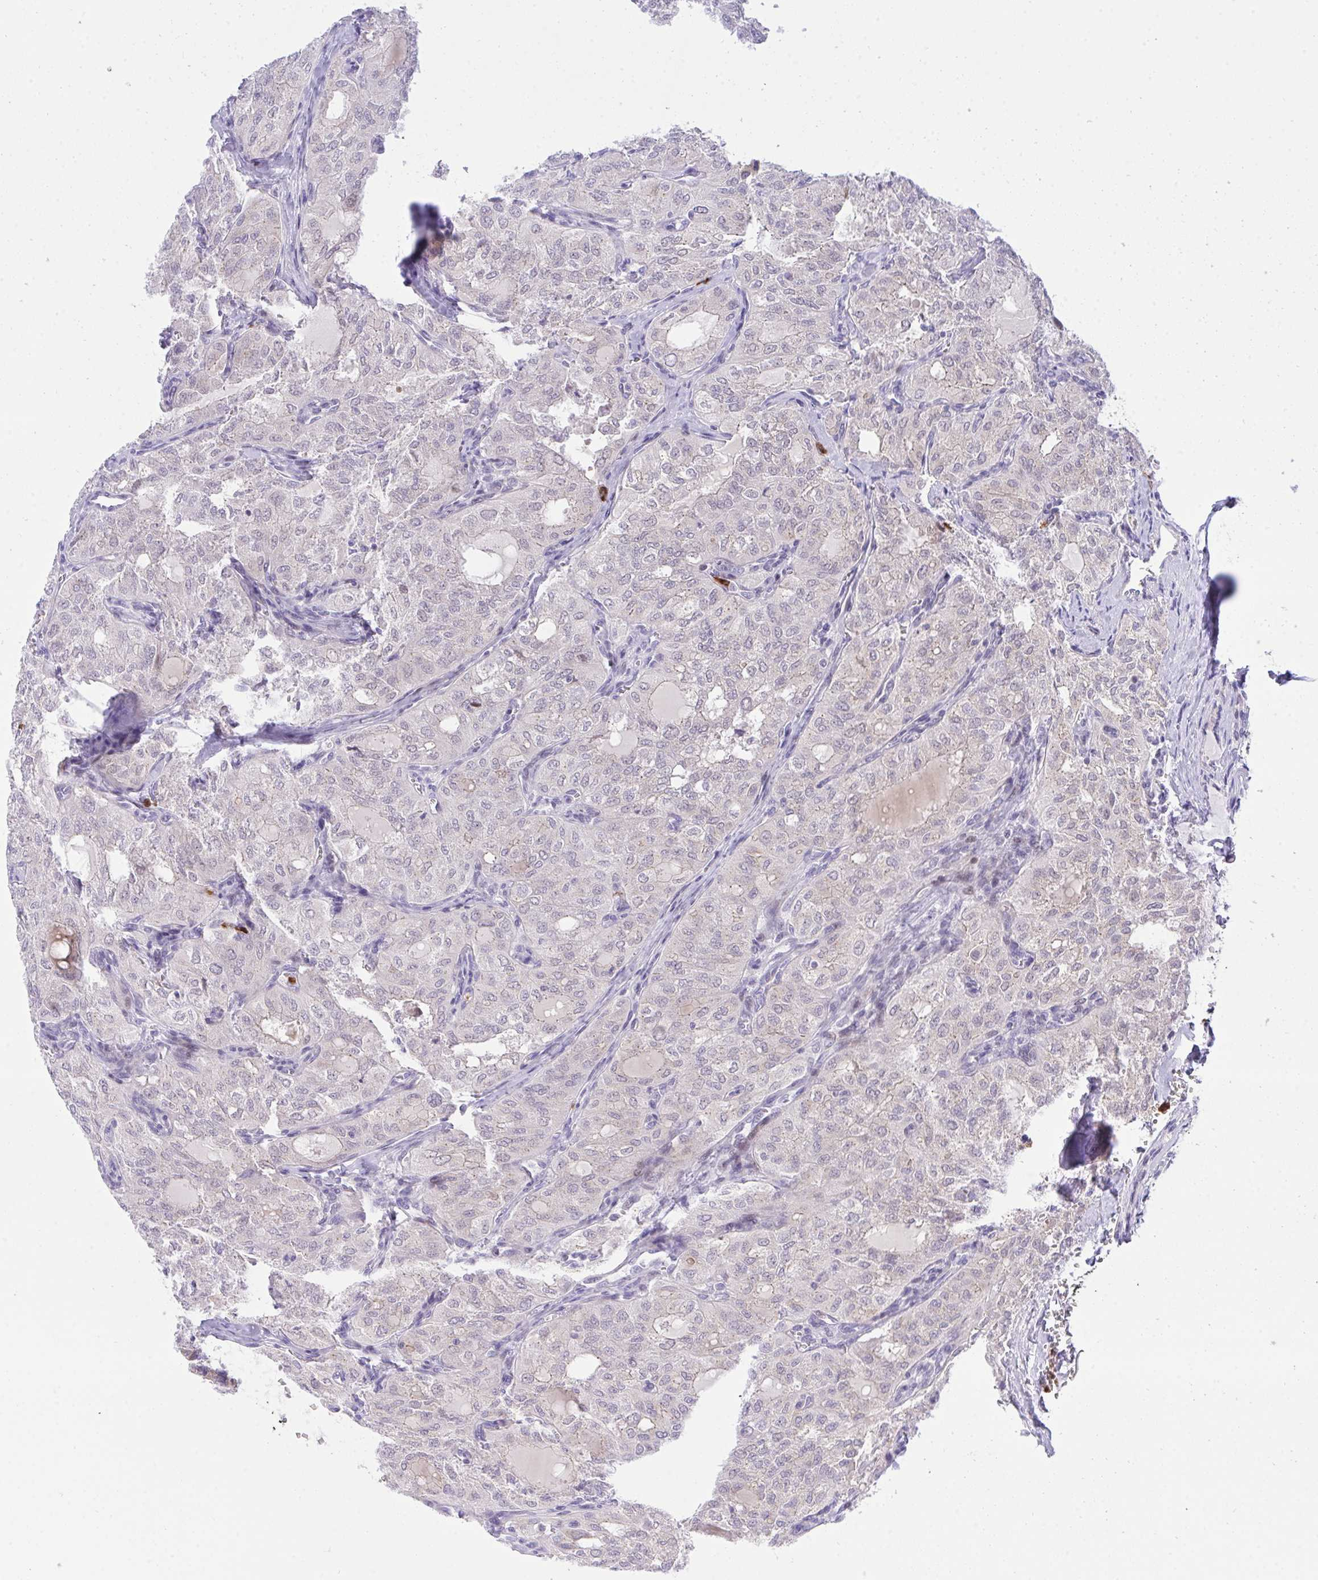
{"staining": {"intensity": "negative", "quantity": "none", "location": "none"}, "tissue": "thyroid cancer", "cell_type": "Tumor cells", "image_type": "cancer", "snomed": [{"axis": "morphology", "description": "Follicular adenoma carcinoma, NOS"}, {"axis": "topography", "description": "Thyroid gland"}], "caption": "This is an immunohistochemistry (IHC) photomicrograph of human follicular adenoma carcinoma (thyroid). There is no positivity in tumor cells.", "gene": "ZNF554", "patient": {"sex": "male", "age": 75}}